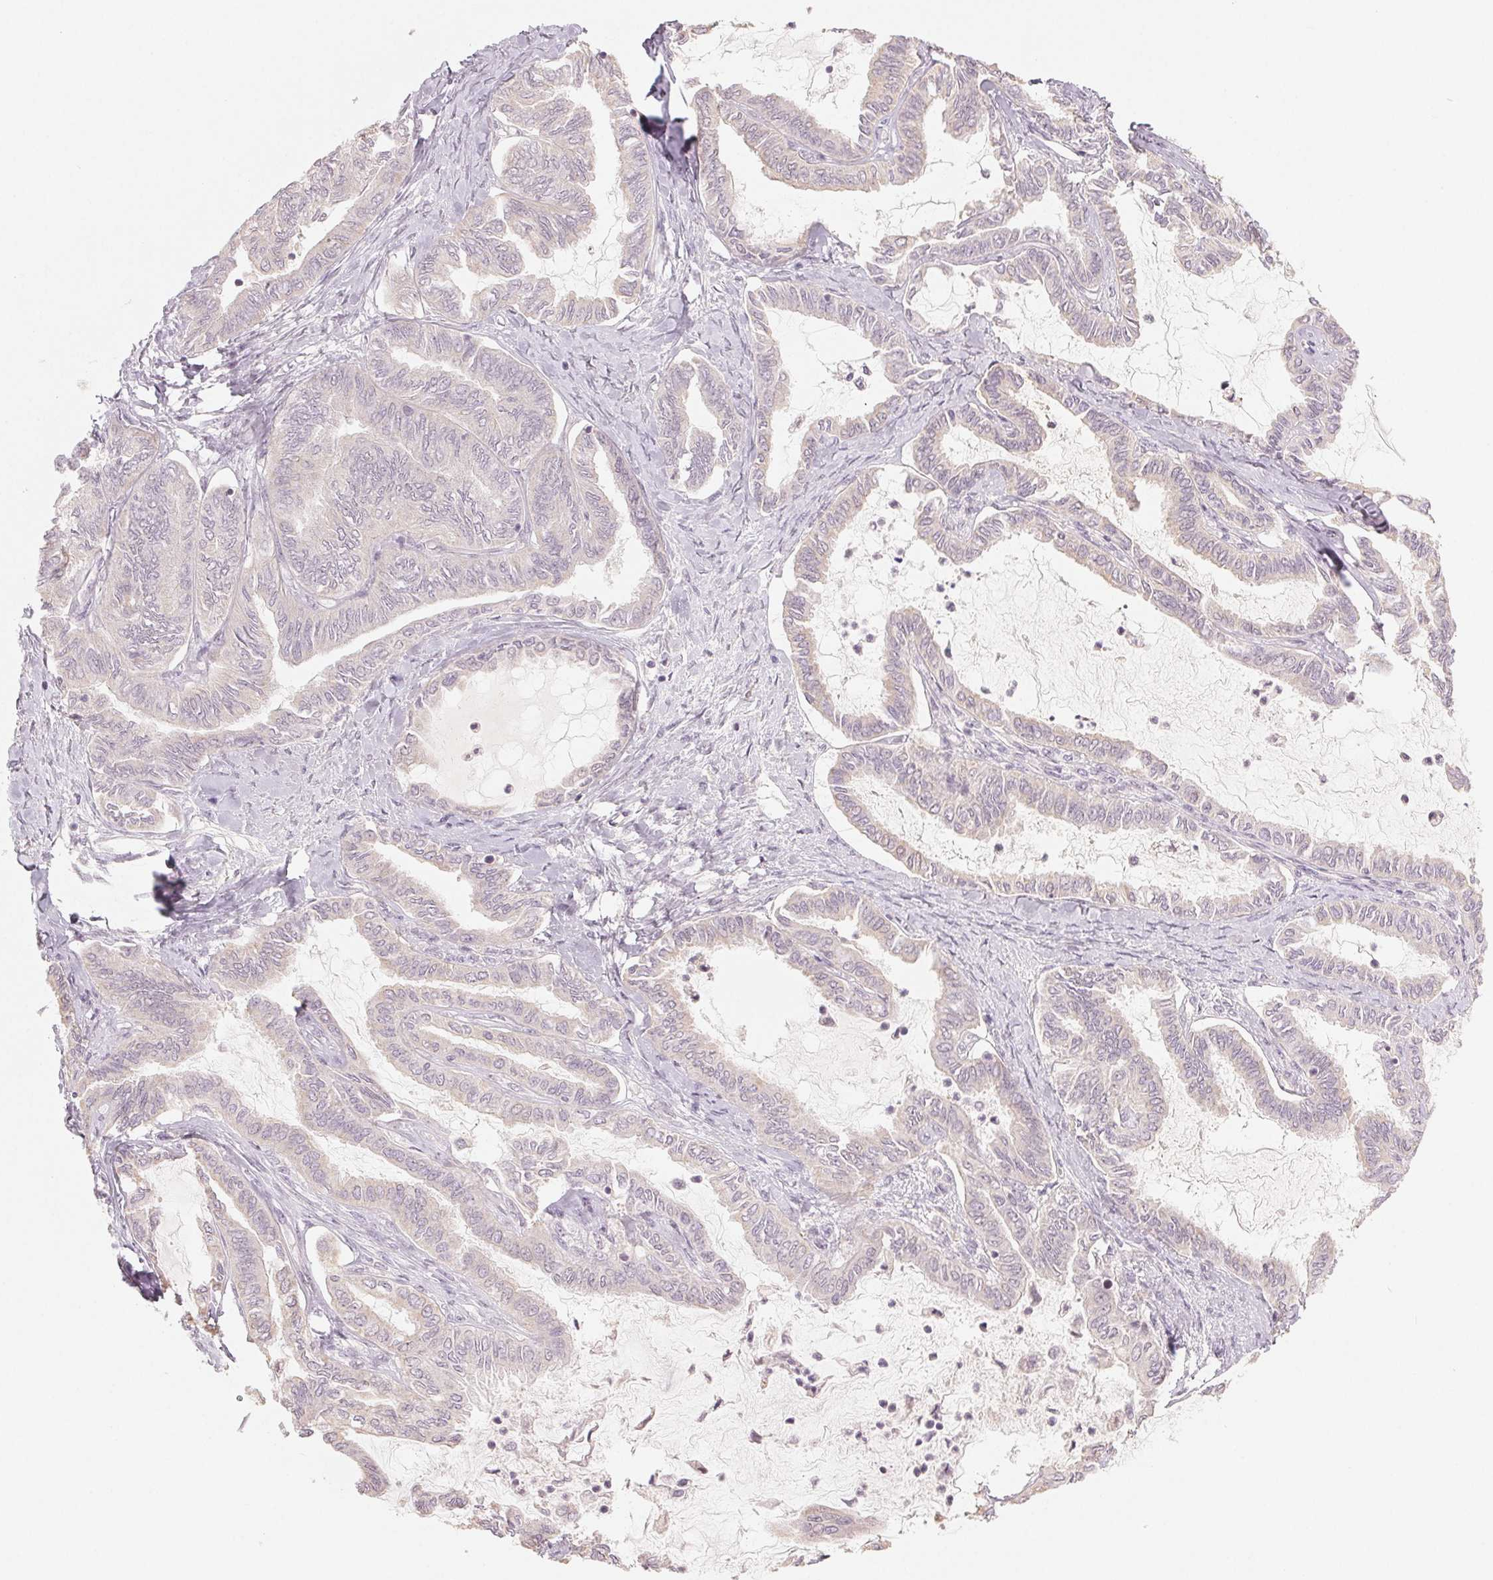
{"staining": {"intensity": "negative", "quantity": "none", "location": "none"}, "tissue": "ovarian cancer", "cell_type": "Tumor cells", "image_type": "cancer", "snomed": [{"axis": "morphology", "description": "Carcinoma, endometroid"}, {"axis": "topography", "description": "Ovary"}], "caption": "Immunohistochemistry micrograph of ovarian endometroid carcinoma stained for a protein (brown), which shows no positivity in tumor cells.", "gene": "DENND2C", "patient": {"sex": "female", "age": 70}}